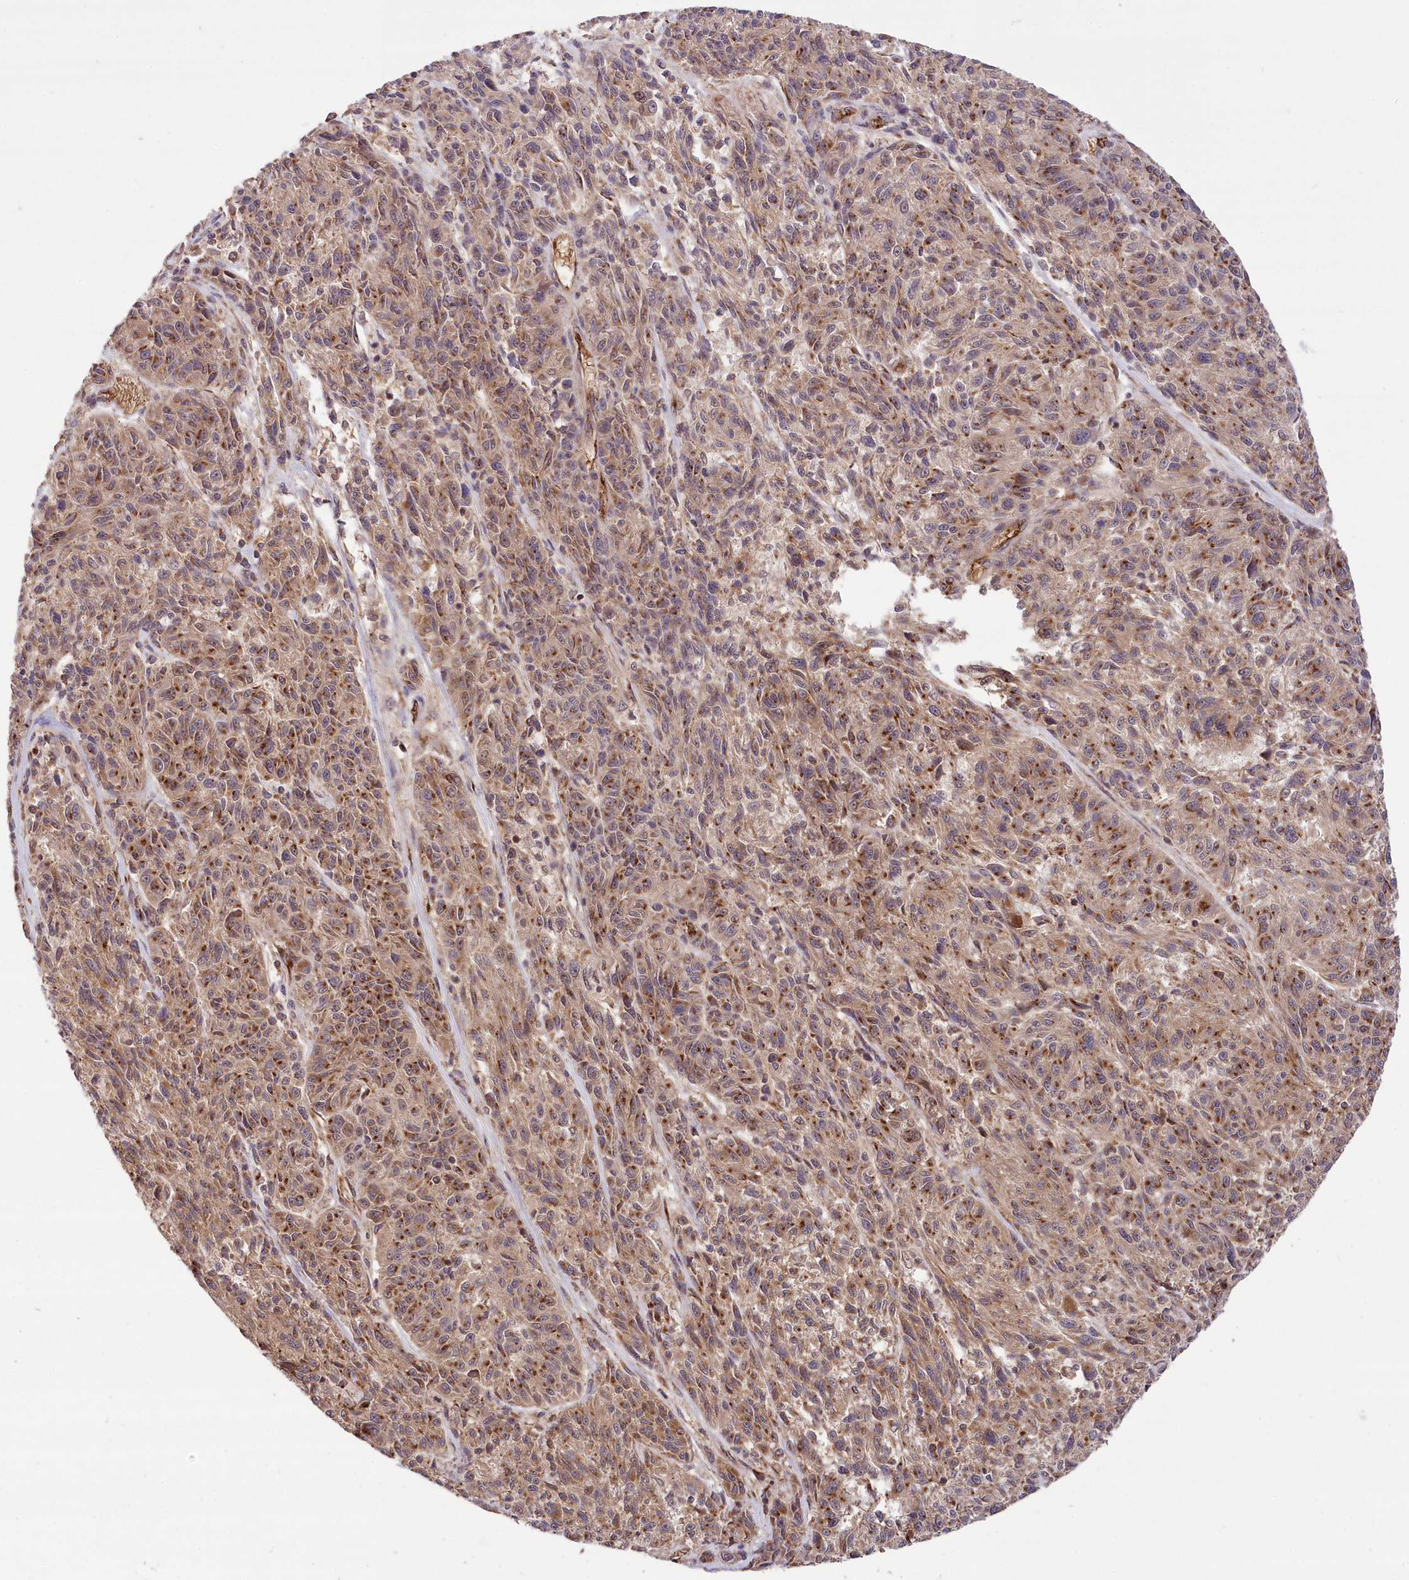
{"staining": {"intensity": "strong", "quantity": ">75%", "location": "cytoplasmic/membranous"}, "tissue": "melanoma", "cell_type": "Tumor cells", "image_type": "cancer", "snomed": [{"axis": "morphology", "description": "Malignant melanoma, NOS"}, {"axis": "topography", "description": "Skin"}], "caption": "Immunohistochemical staining of human melanoma displays high levels of strong cytoplasmic/membranous protein expression in about >75% of tumor cells. The protein is shown in brown color, while the nuclei are stained blue.", "gene": "CARD19", "patient": {"sex": "male", "age": 53}}